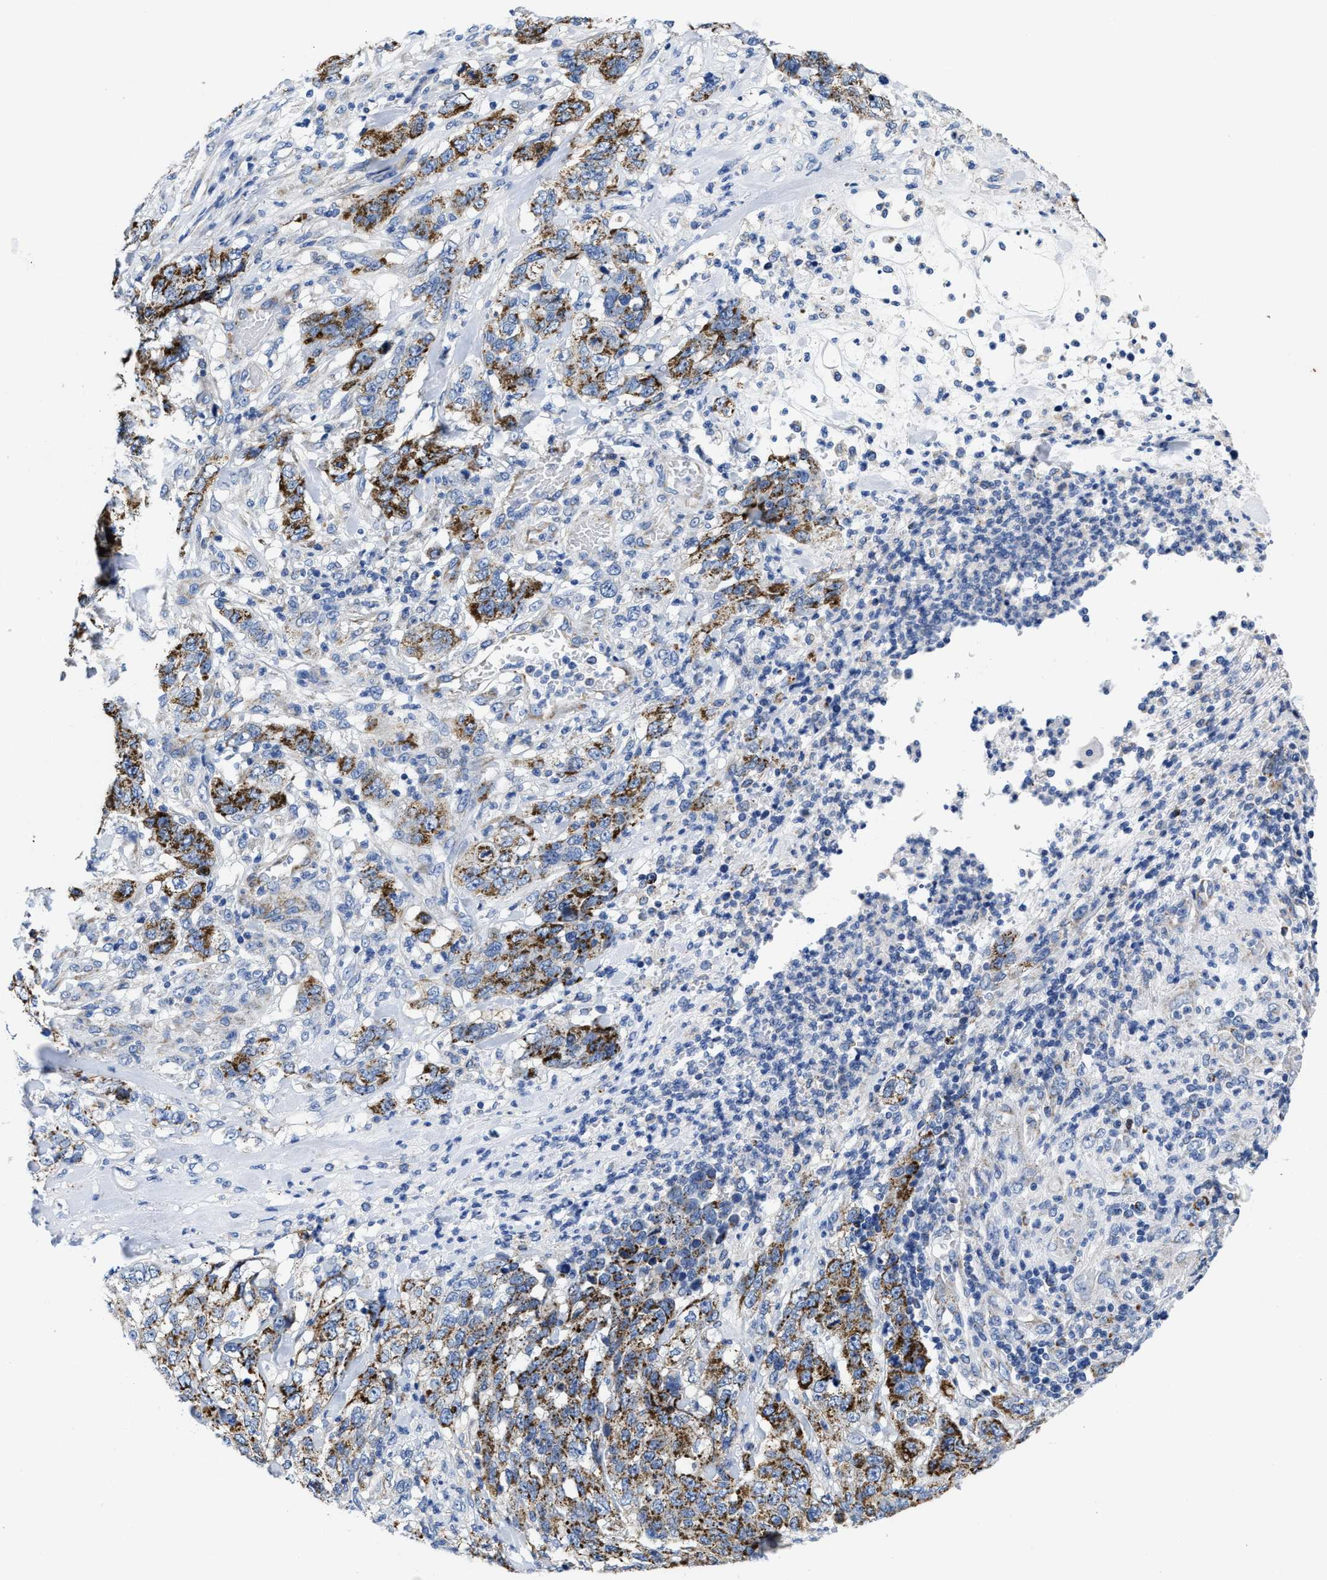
{"staining": {"intensity": "moderate", "quantity": ">75%", "location": "cytoplasmic/membranous"}, "tissue": "stomach cancer", "cell_type": "Tumor cells", "image_type": "cancer", "snomed": [{"axis": "morphology", "description": "Adenocarcinoma, NOS"}, {"axis": "topography", "description": "Stomach"}], "caption": "DAB (3,3'-diaminobenzidine) immunohistochemical staining of human stomach adenocarcinoma reveals moderate cytoplasmic/membranous protein positivity in approximately >75% of tumor cells.", "gene": "TBRG4", "patient": {"sex": "male", "age": 48}}